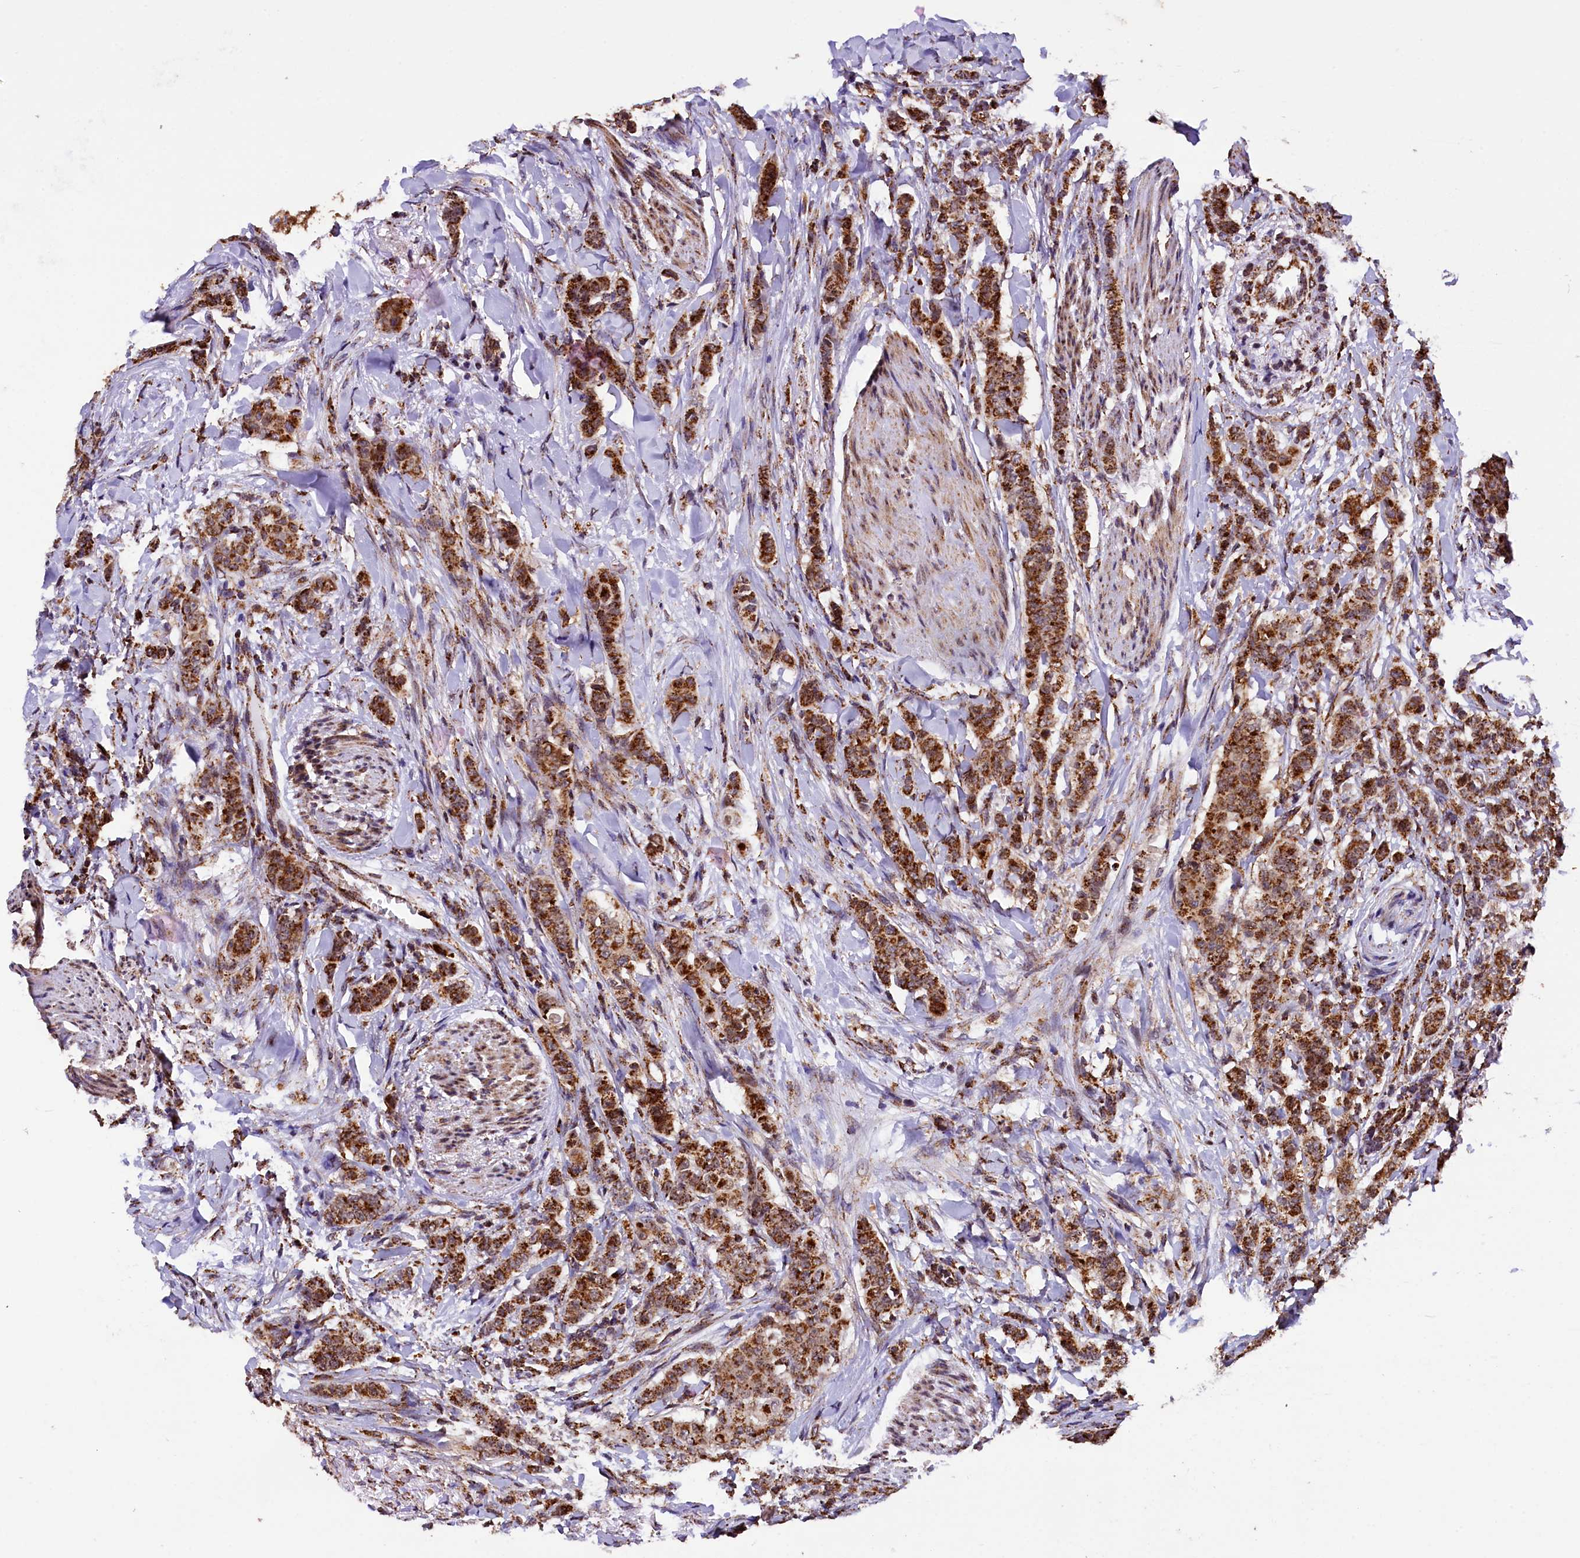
{"staining": {"intensity": "strong", "quantity": ">75%", "location": "cytoplasmic/membranous"}, "tissue": "breast cancer", "cell_type": "Tumor cells", "image_type": "cancer", "snomed": [{"axis": "morphology", "description": "Duct carcinoma"}, {"axis": "topography", "description": "Breast"}], "caption": "The micrograph exhibits a brown stain indicating the presence of a protein in the cytoplasmic/membranous of tumor cells in invasive ductal carcinoma (breast).", "gene": "KLC2", "patient": {"sex": "female", "age": 40}}